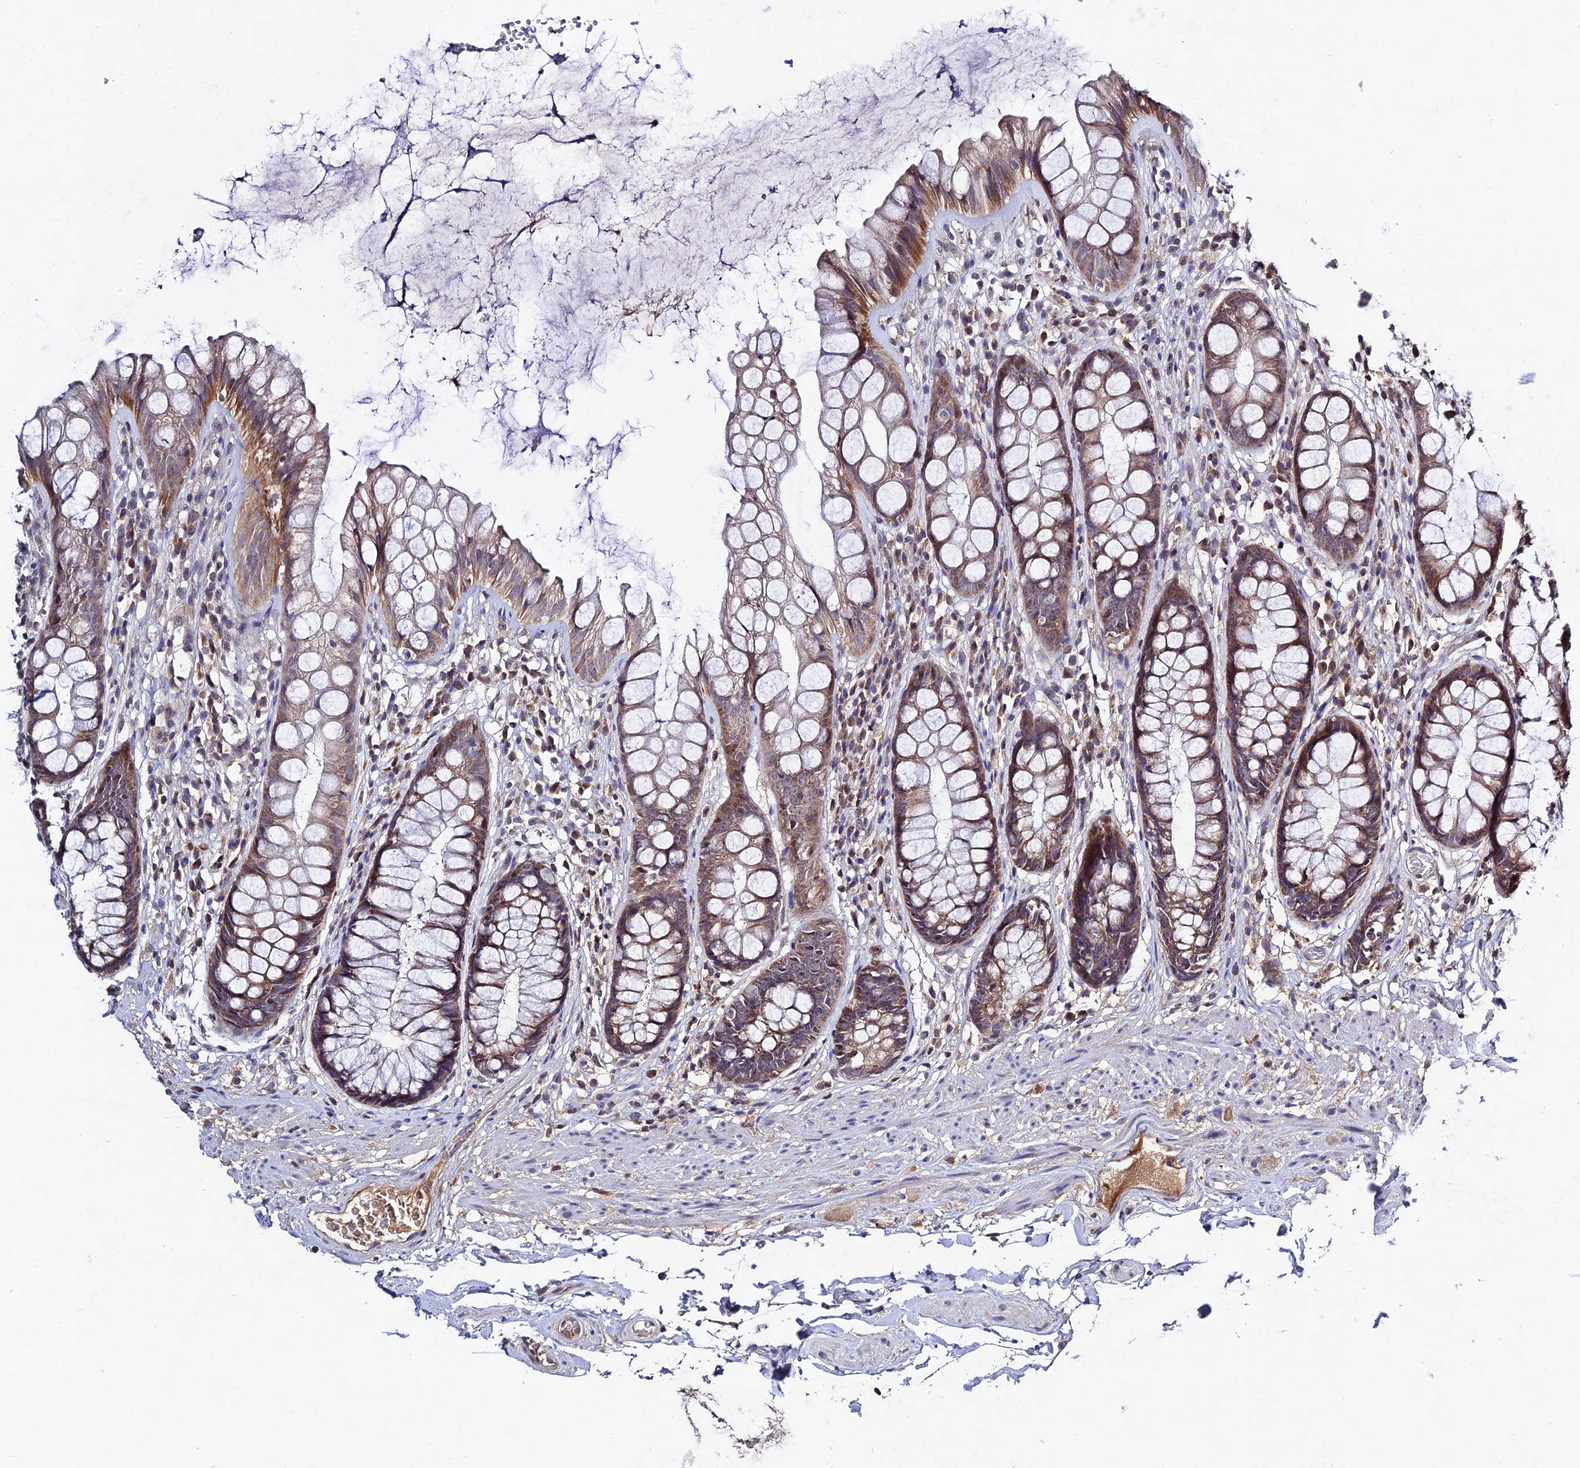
{"staining": {"intensity": "weak", "quantity": ">75%", "location": "cytoplasmic/membranous"}, "tissue": "rectum", "cell_type": "Glandular cells", "image_type": "normal", "snomed": [{"axis": "morphology", "description": "Normal tissue, NOS"}, {"axis": "topography", "description": "Rectum"}], "caption": "High-power microscopy captured an immunohistochemistry image of unremarkable rectum, revealing weak cytoplasmic/membranous positivity in about >75% of glandular cells. (Brightfield microscopy of DAB IHC at high magnification).", "gene": "CHST5", "patient": {"sex": "male", "age": 74}}